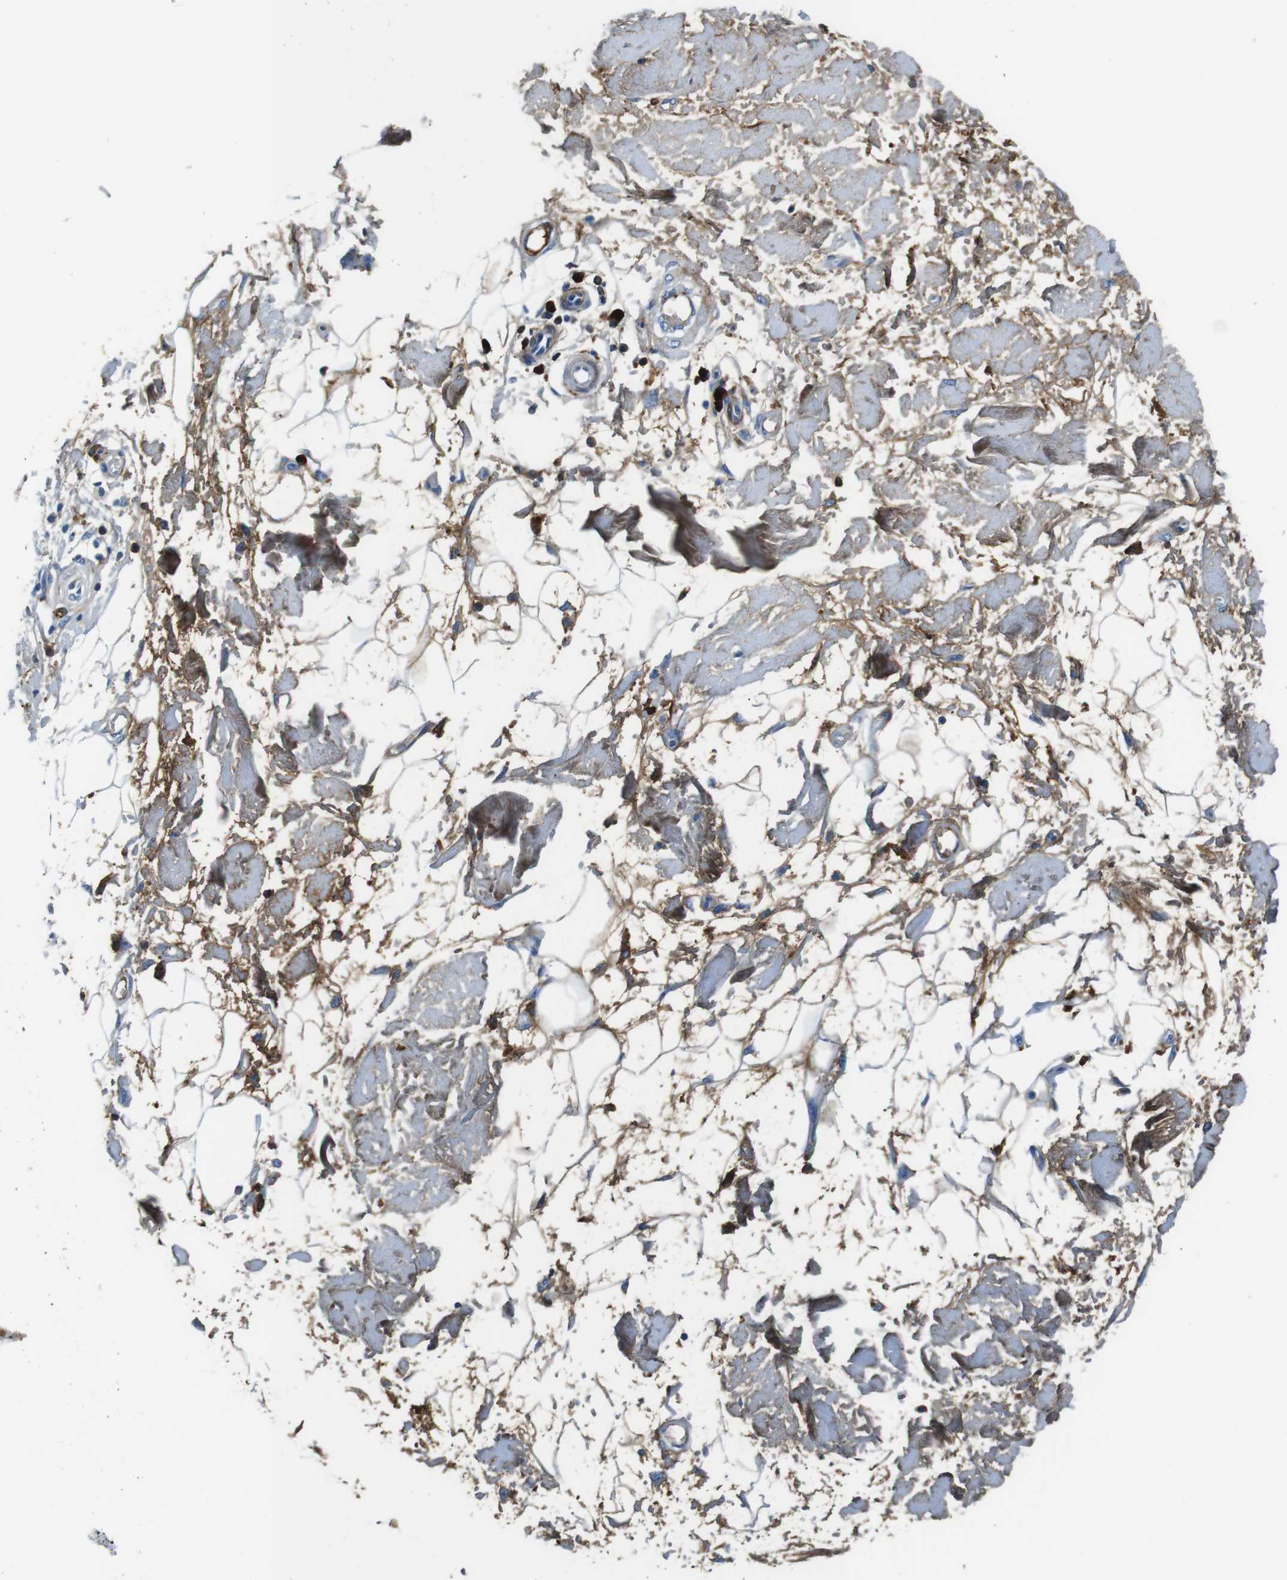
{"staining": {"intensity": "weak", "quantity": "25%-75%", "location": "cytoplasmic/membranous"}, "tissue": "adipose tissue", "cell_type": "Adipocytes", "image_type": "normal", "snomed": [{"axis": "morphology", "description": "Normal tissue, NOS"}, {"axis": "morphology", "description": "Squamous cell carcinoma, NOS"}, {"axis": "topography", "description": "Skin"}, {"axis": "topography", "description": "Peripheral nerve tissue"}], "caption": "Protein staining exhibits weak cytoplasmic/membranous expression in about 25%-75% of adipocytes in unremarkable adipose tissue. (IHC, brightfield microscopy, high magnification).", "gene": "IGKC", "patient": {"sex": "male", "age": 83}}